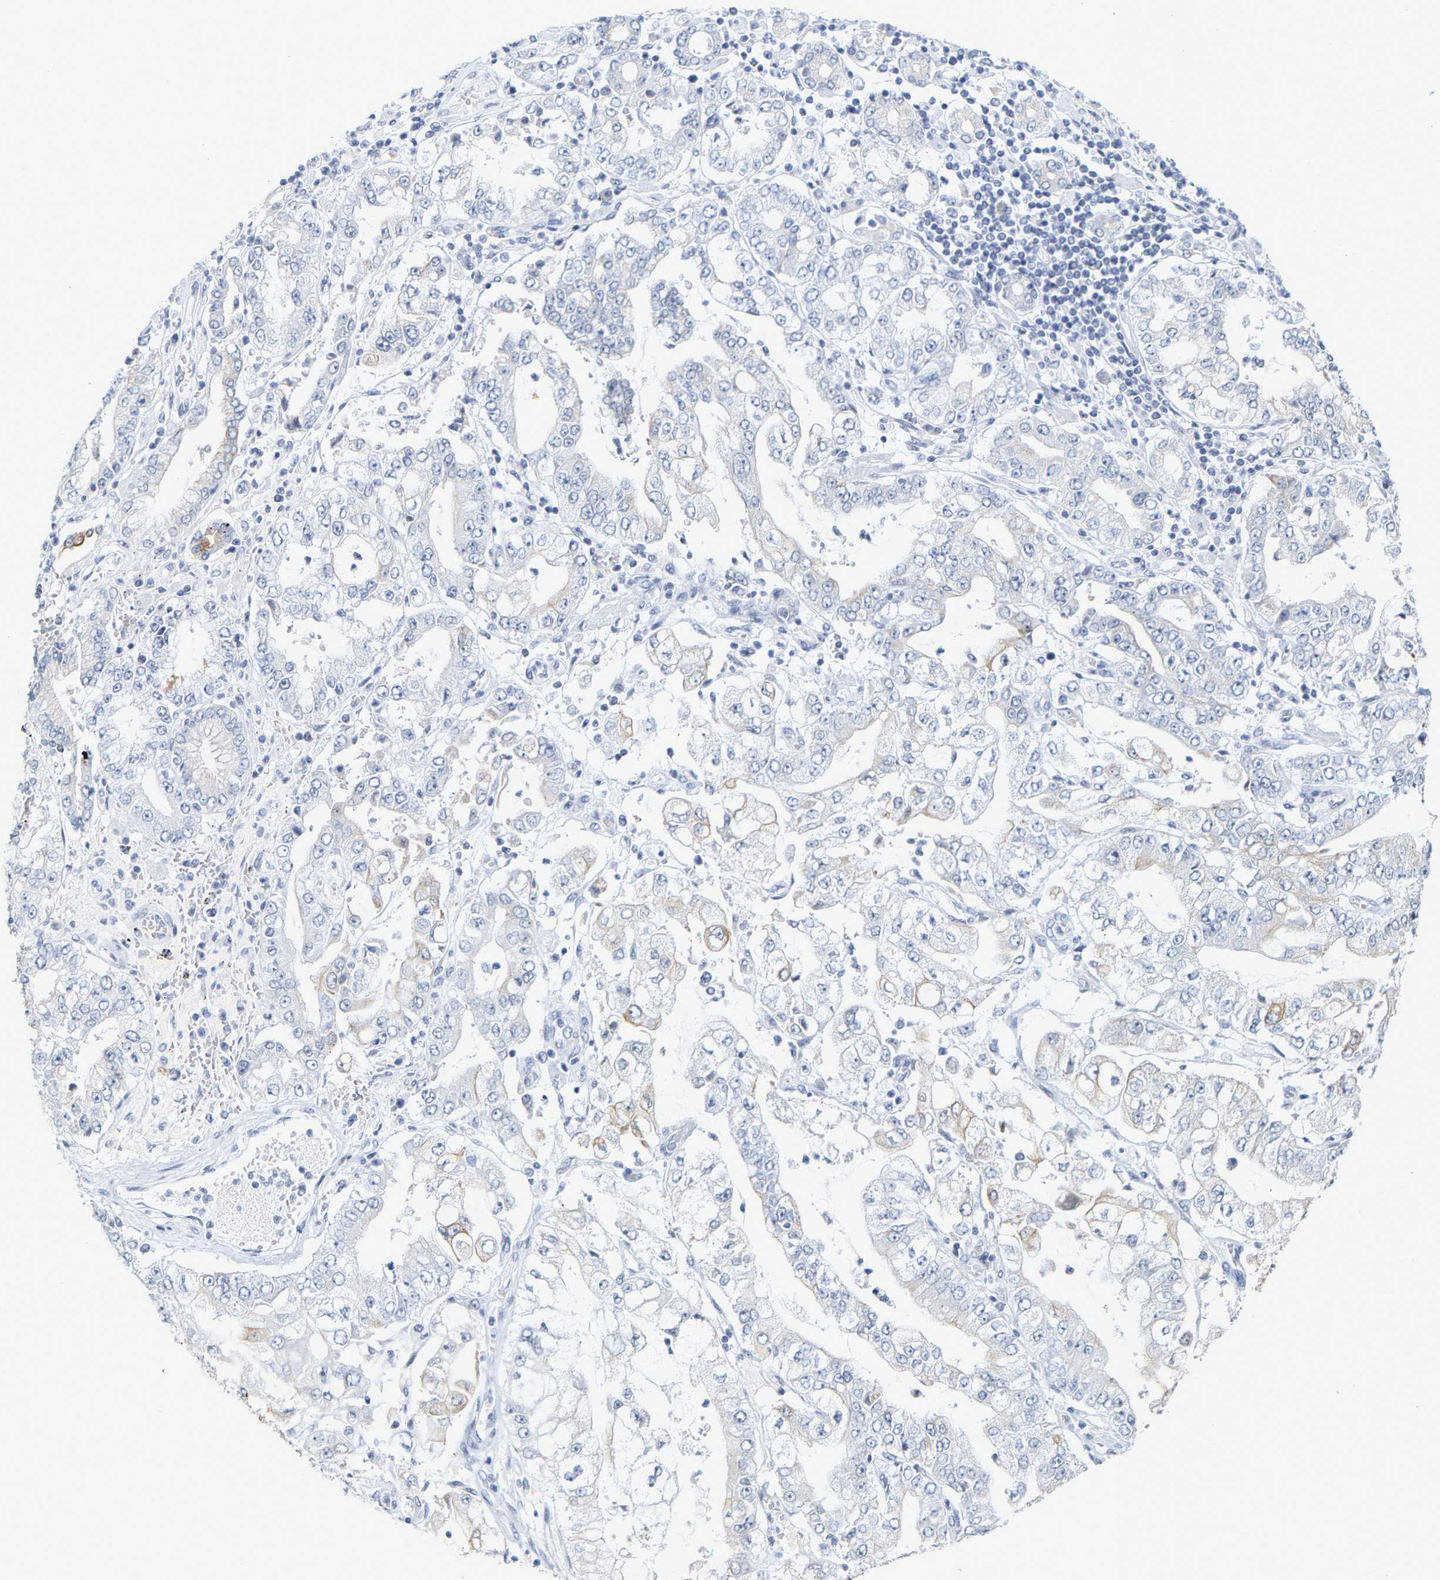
{"staining": {"intensity": "negative", "quantity": "none", "location": "none"}, "tissue": "stomach cancer", "cell_type": "Tumor cells", "image_type": "cancer", "snomed": [{"axis": "morphology", "description": "Adenocarcinoma, NOS"}, {"axis": "topography", "description": "Stomach"}], "caption": "This is an IHC photomicrograph of stomach cancer. There is no positivity in tumor cells.", "gene": "KRT76", "patient": {"sex": "male", "age": 76}}